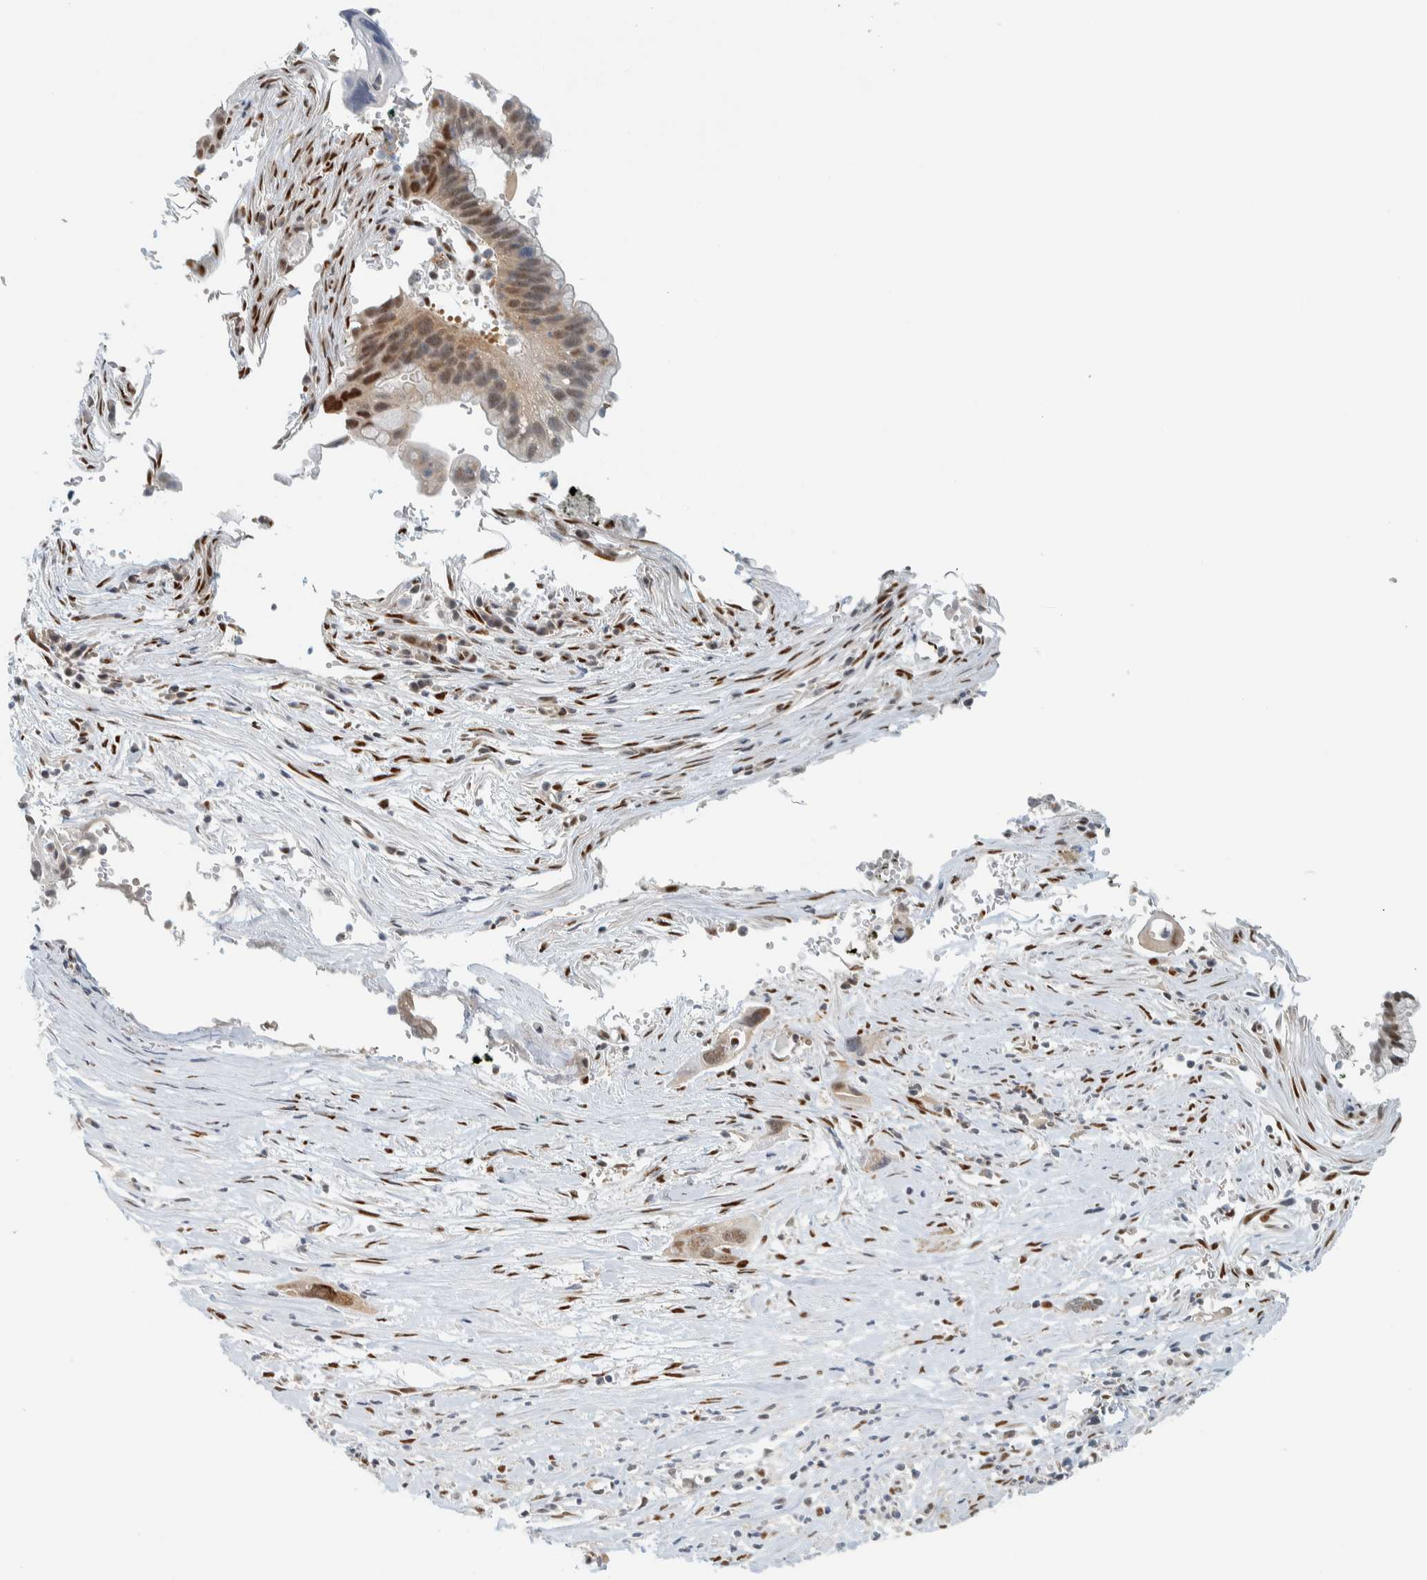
{"staining": {"intensity": "moderate", "quantity": "25%-75%", "location": "nuclear"}, "tissue": "pancreatic cancer", "cell_type": "Tumor cells", "image_type": "cancer", "snomed": [{"axis": "morphology", "description": "Adenocarcinoma, NOS"}, {"axis": "topography", "description": "Pancreas"}], "caption": "A histopathology image of human adenocarcinoma (pancreatic) stained for a protein shows moderate nuclear brown staining in tumor cells.", "gene": "ZNF683", "patient": {"sex": "female", "age": 70}}